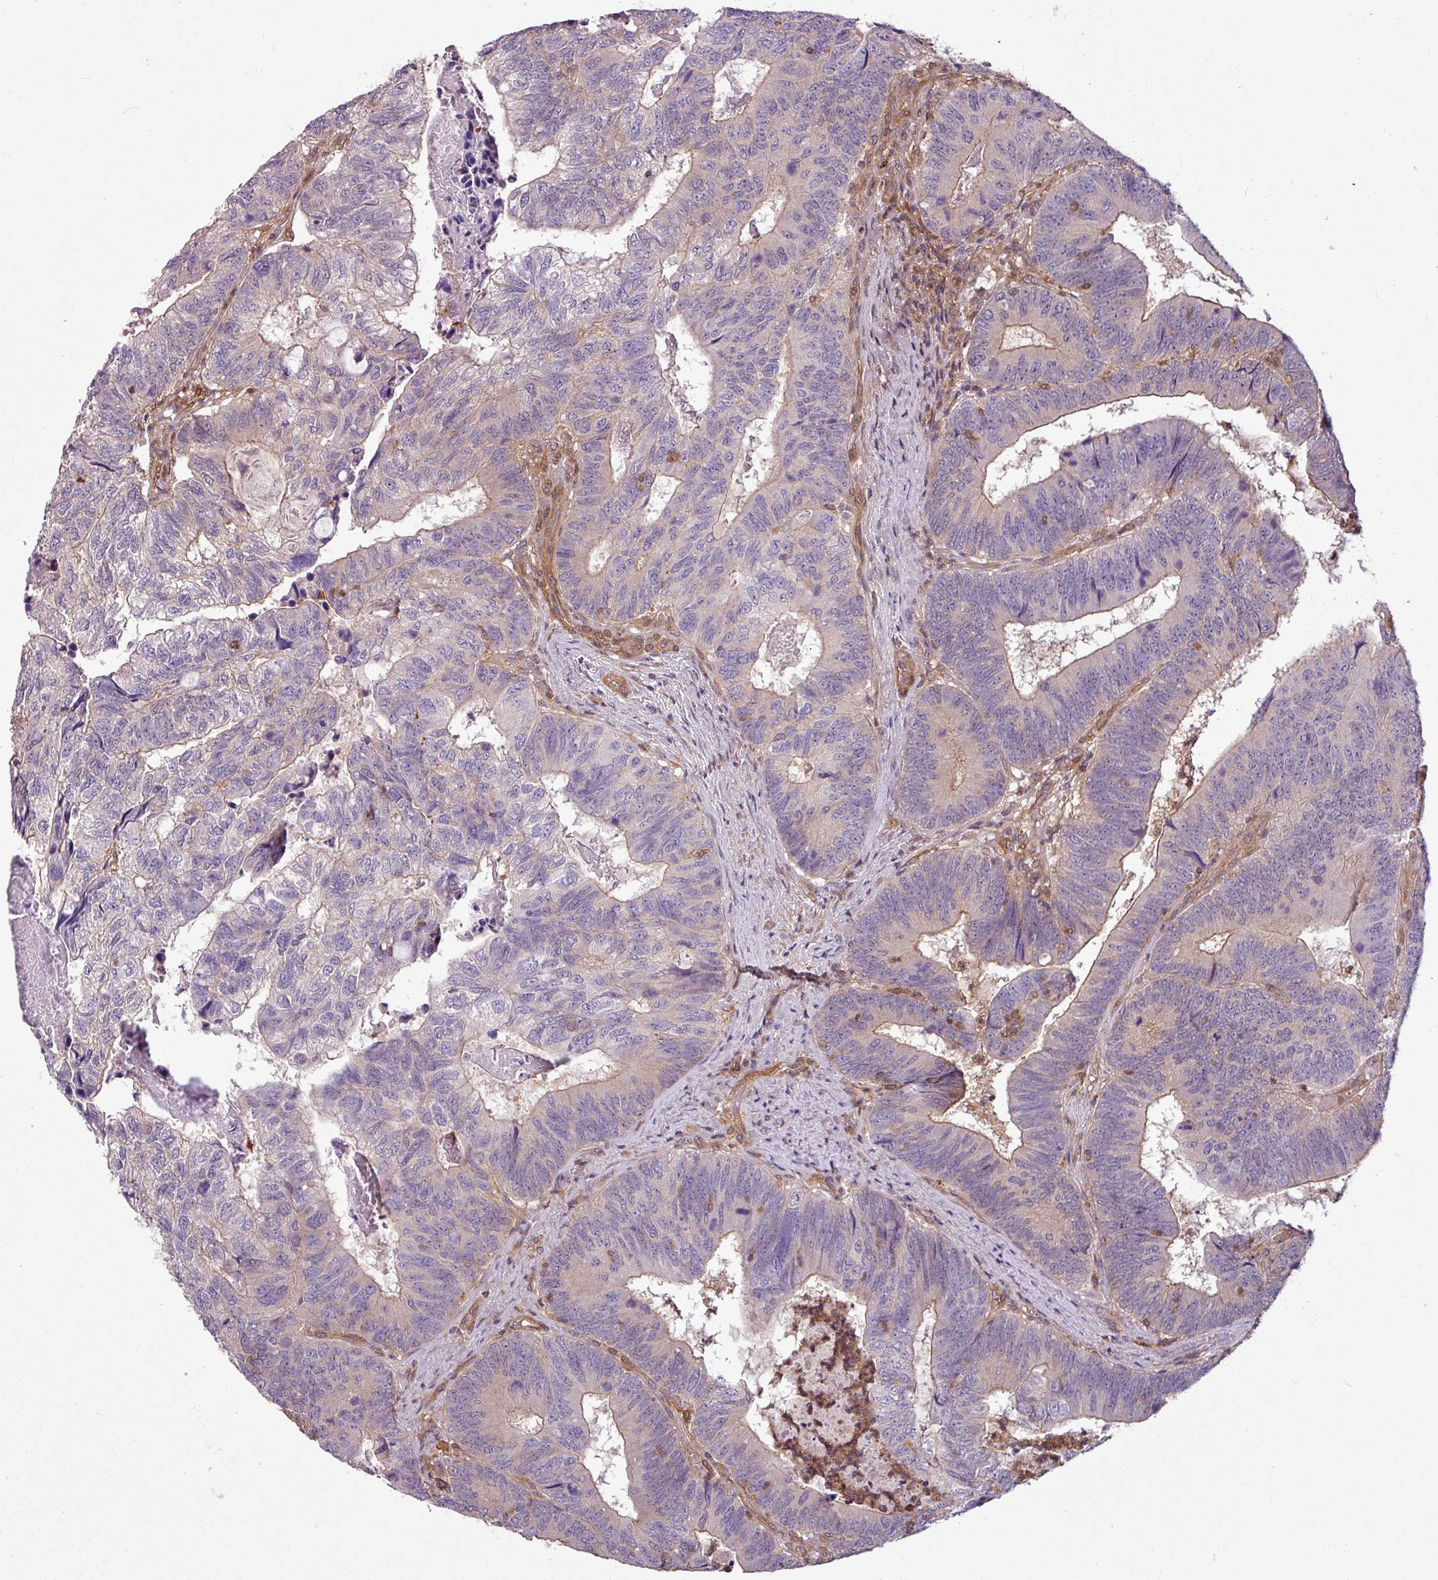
{"staining": {"intensity": "weak", "quantity": "<25%", "location": "cytoplasmic/membranous"}, "tissue": "colorectal cancer", "cell_type": "Tumor cells", "image_type": "cancer", "snomed": [{"axis": "morphology", "description": "Adenocarcinoma, NOS"}, {"axis": "topography", "description": "Colon"}], "caption": "Image shows no protein expression in tumor cells of colorectal adenocarcinoma tissue.", "gene": "SH3BGRL", "patient": {"sex": "female", "age": 67}}